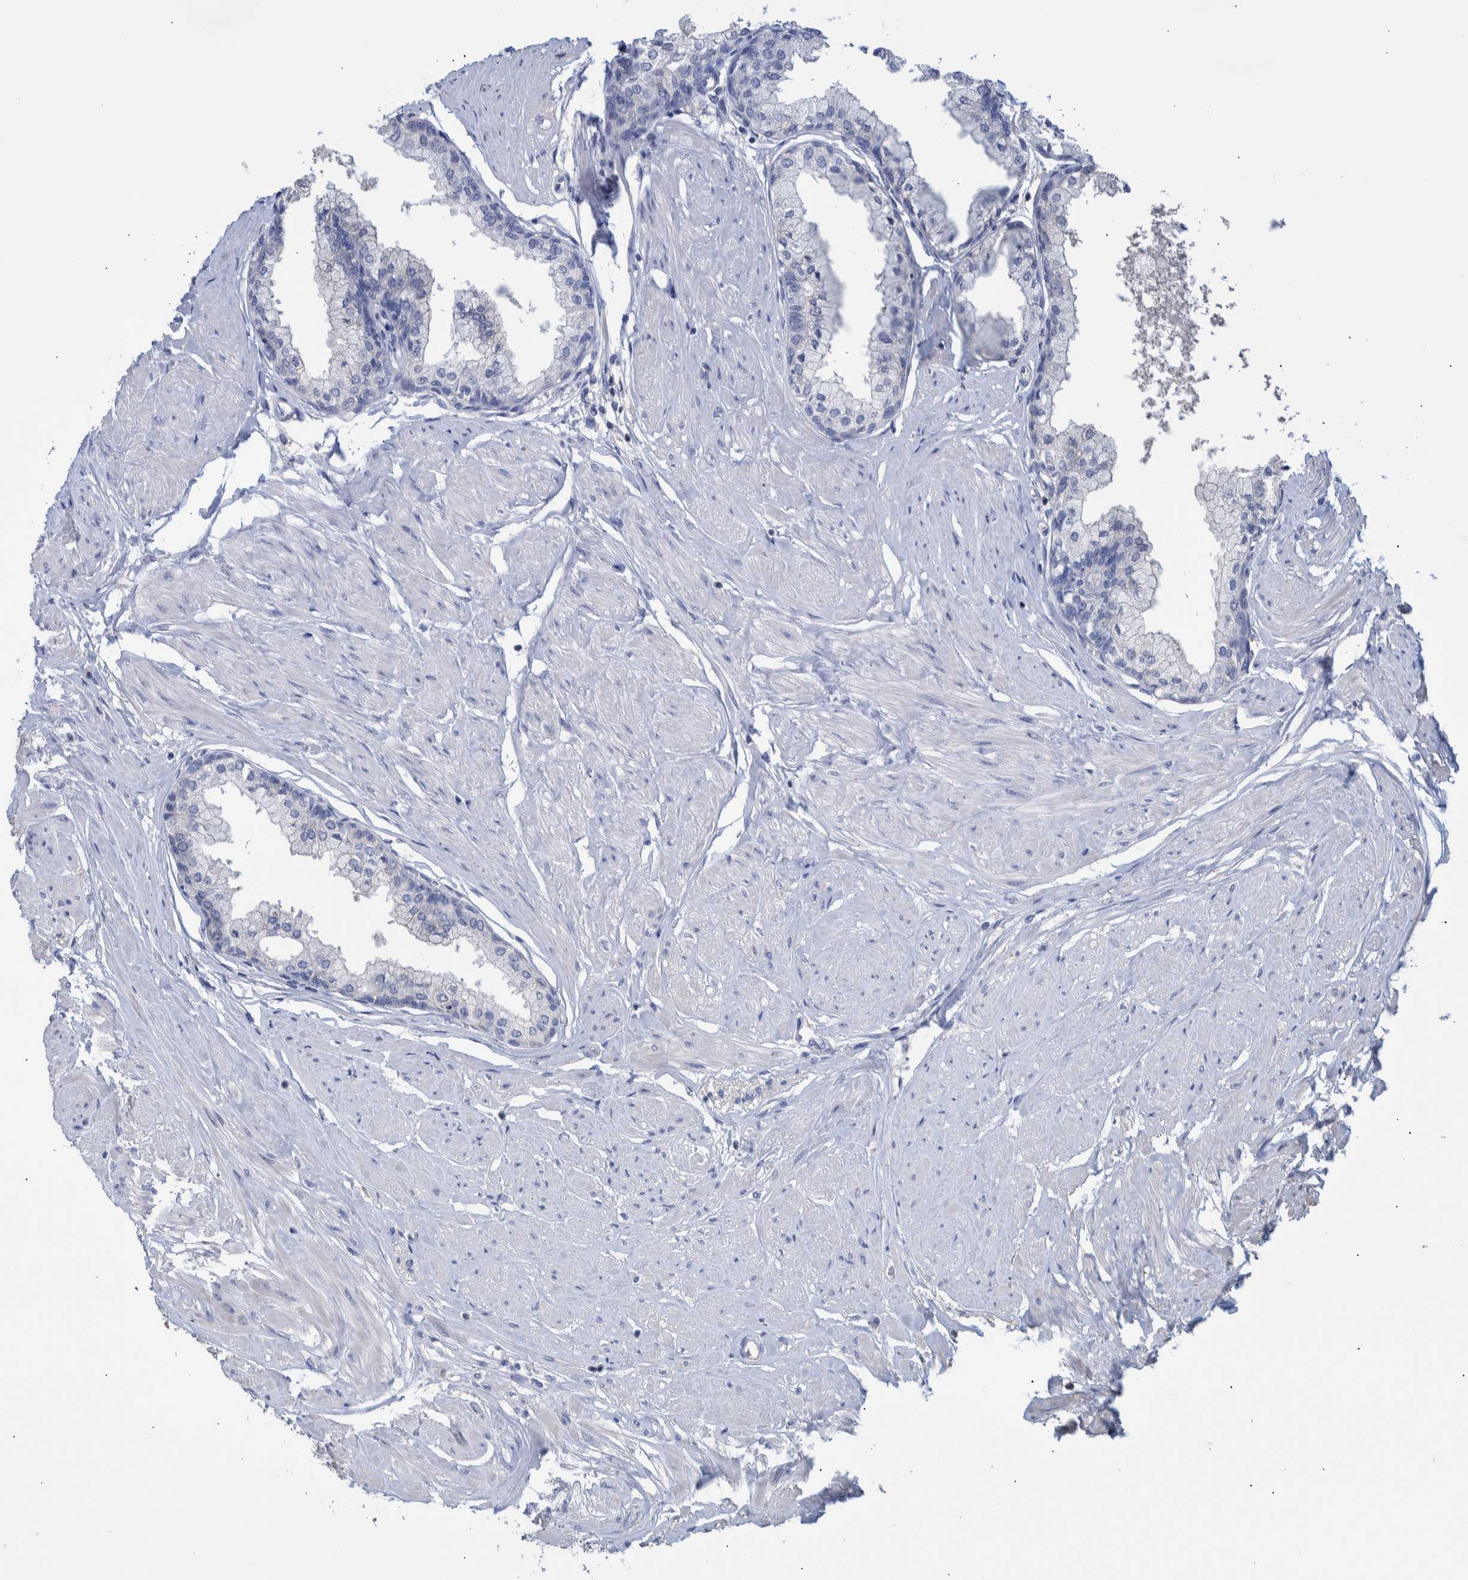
{"staining": {"intensity": "negative", "quantity": "none", "location": "none"}, "tissue": "seminal vesicle", "cell_type": "Glandular cells", "image_type": "normal", "snomed": [{"axis": "morphology", "description": "Normal tissue, NOS"}, {"axis": "topography", "description": "Prostate"}, {"axis": "topography", "description": "Seminal veicle"}], "caption": "This micrograph is of benign seminal vesicle stained with IHC to label a protein in brown with the nuclei are counter-stained blue. There is no expression in glandular cells. (DAB (3,3'-diaminobenzidine) IHC with hematoxylin counter stain).", "gene": "PPP3CC", "patient": {"sex": "male", "age": 60}}